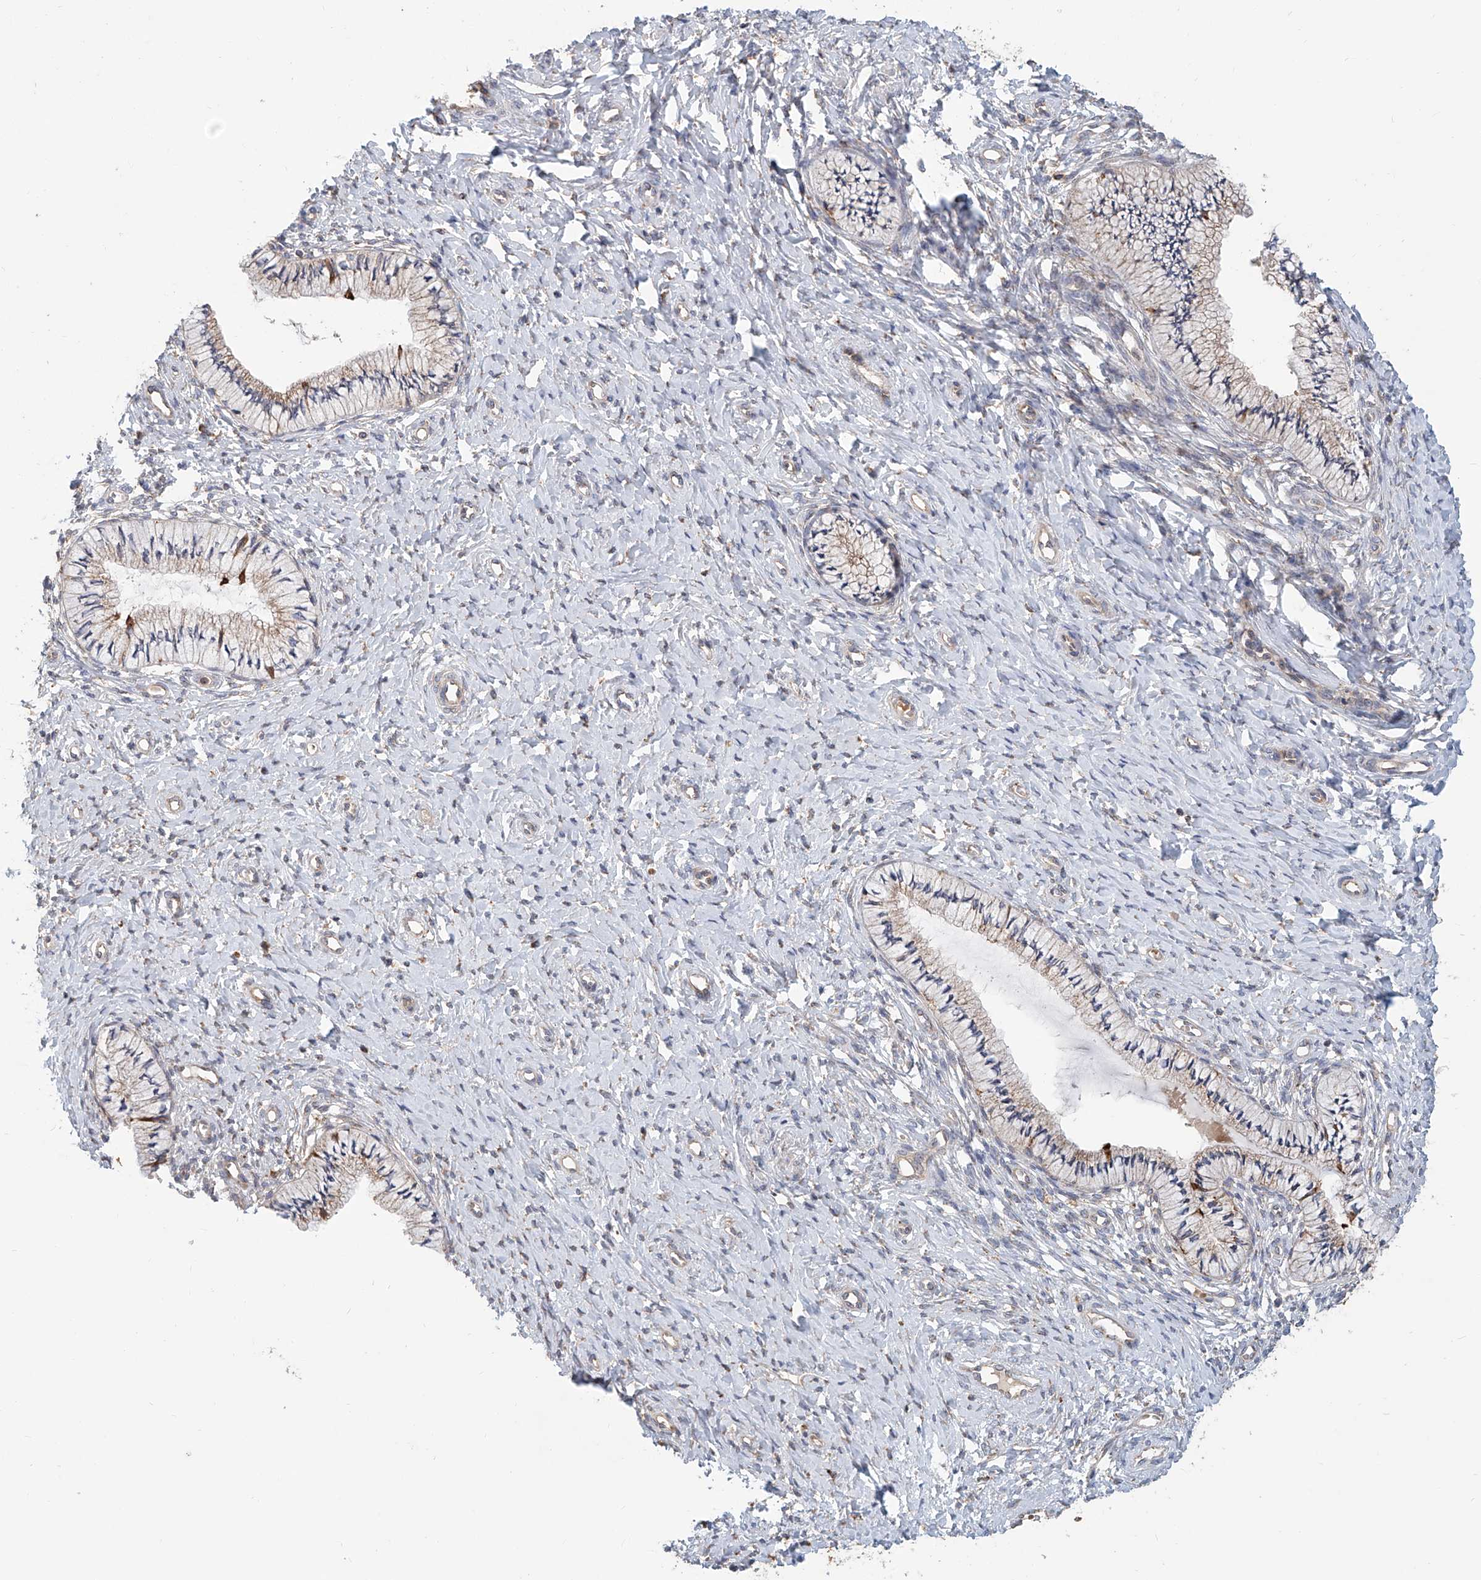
{"staining": {"intensity": "strong", "quantity": "<25%", "location": "cytoplasmic/membranous"}, "tissue": "cervix", "cell_type": "Glandular cells", "image_type": "normal", "snomed": [{"axis": "morphology", "description": "Normal tissue, NOS"}, {"axis": "topography", "description": "Cervix"}], "caption": "Protein staining of normal cervix demonstrates strong cytoplasmic/membranous expression in approximately <25% of glandular cells. (DAB = brown stain, brightfield microscopy at high magnification).", "gene": "HGSNAT", "patient": {"sex": "female", "age": 36}}